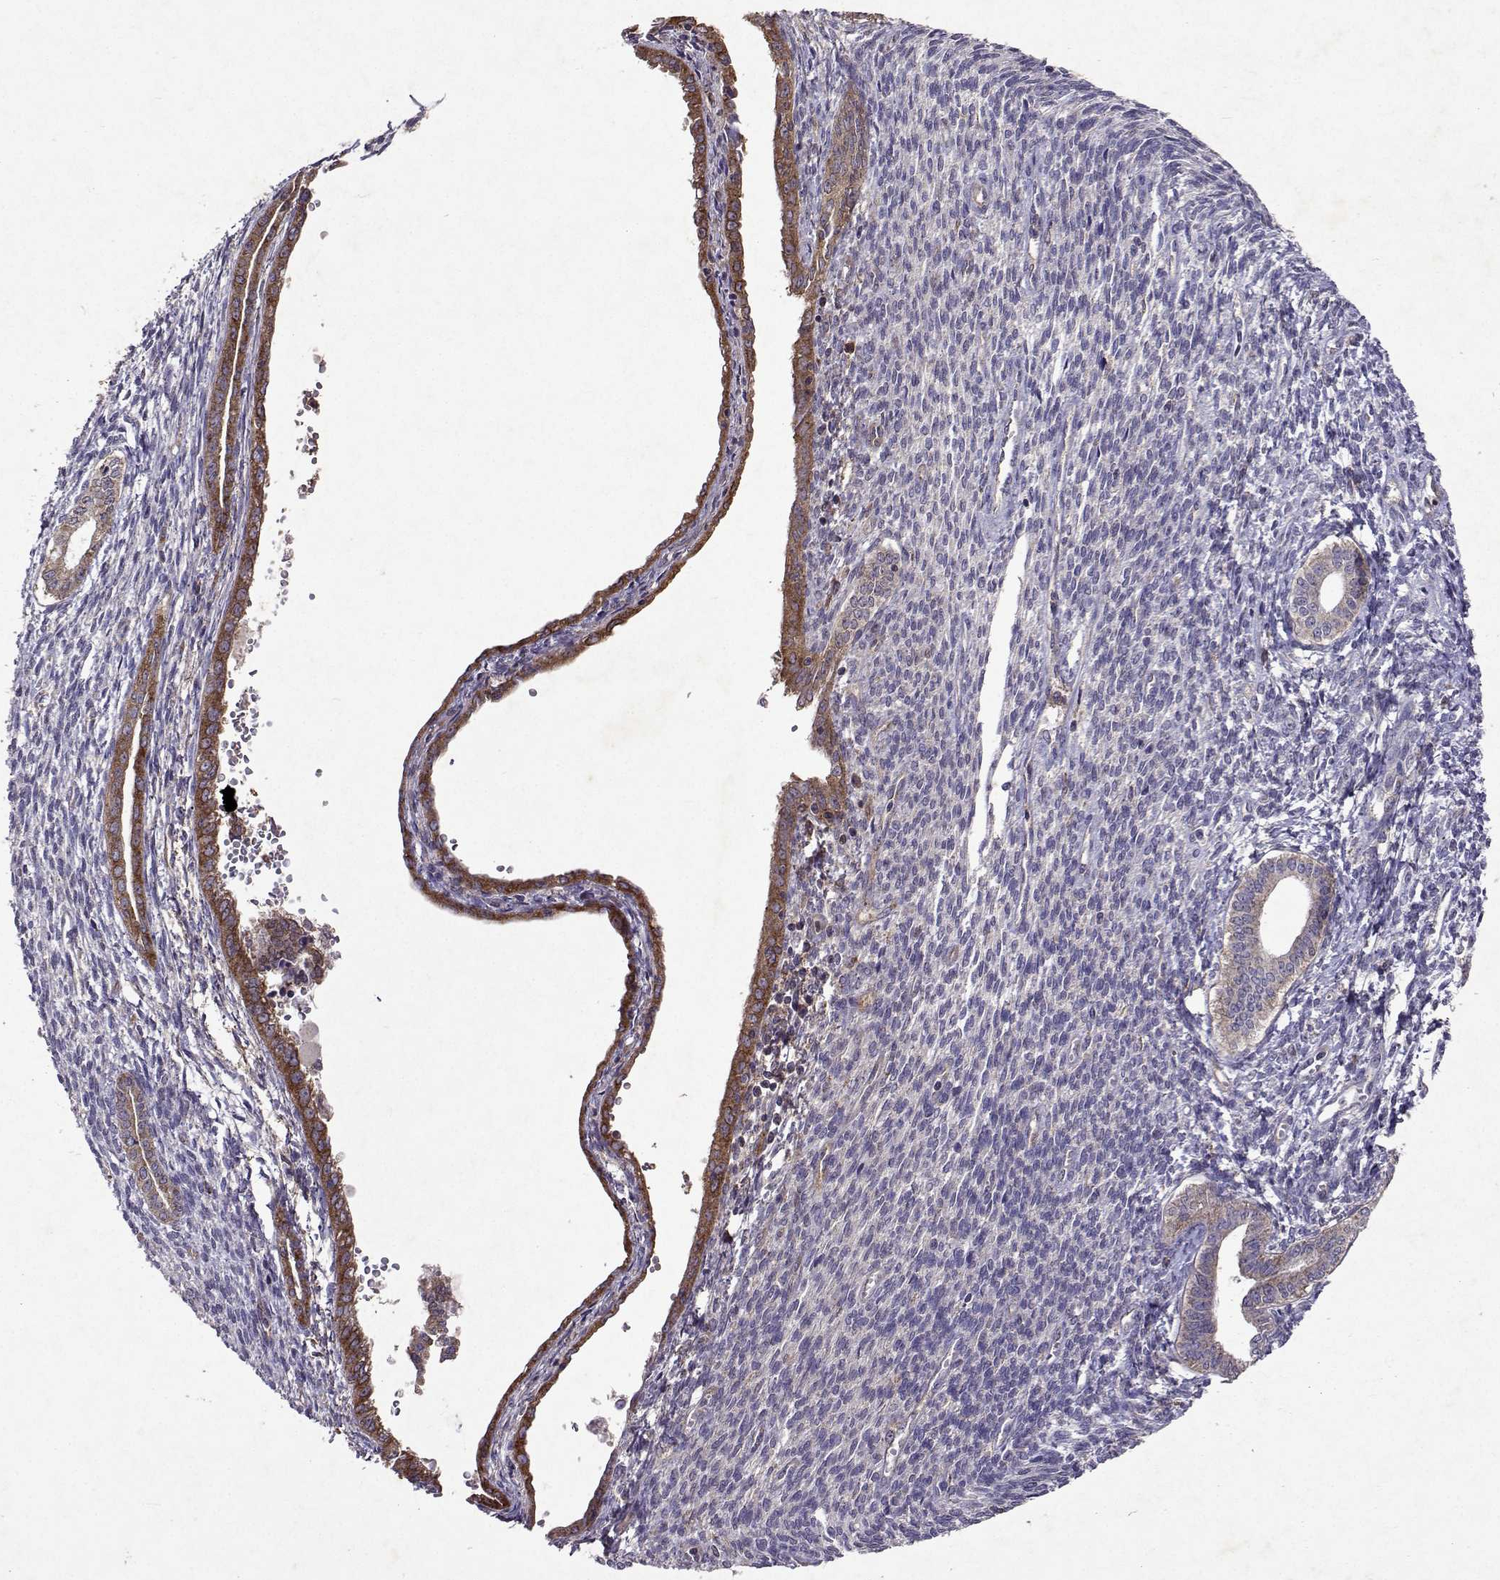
{"staining": {"intensity": "moderate", "quantity": ">75%", "location": "cytoplasmic/membranous"}, "tissue": "endometrial cancer", "cell_type": "Tumor cells", "image_type": "cancer", "snomed": [{"axis": "morphology", "description": "Adenocarcinoma, NOS"}, {"axis": "topography", "description": "Endometrium"}], "caption": "Approximately >75% of tumor cells in endometrial adenocarcinoma demonstrate moderate cytoplasmic/membranous protein positivity as visualized by brown immunohistochemical staining.", "gene": "TARBP2", "patient": {"sex": "female", "age": 86}}